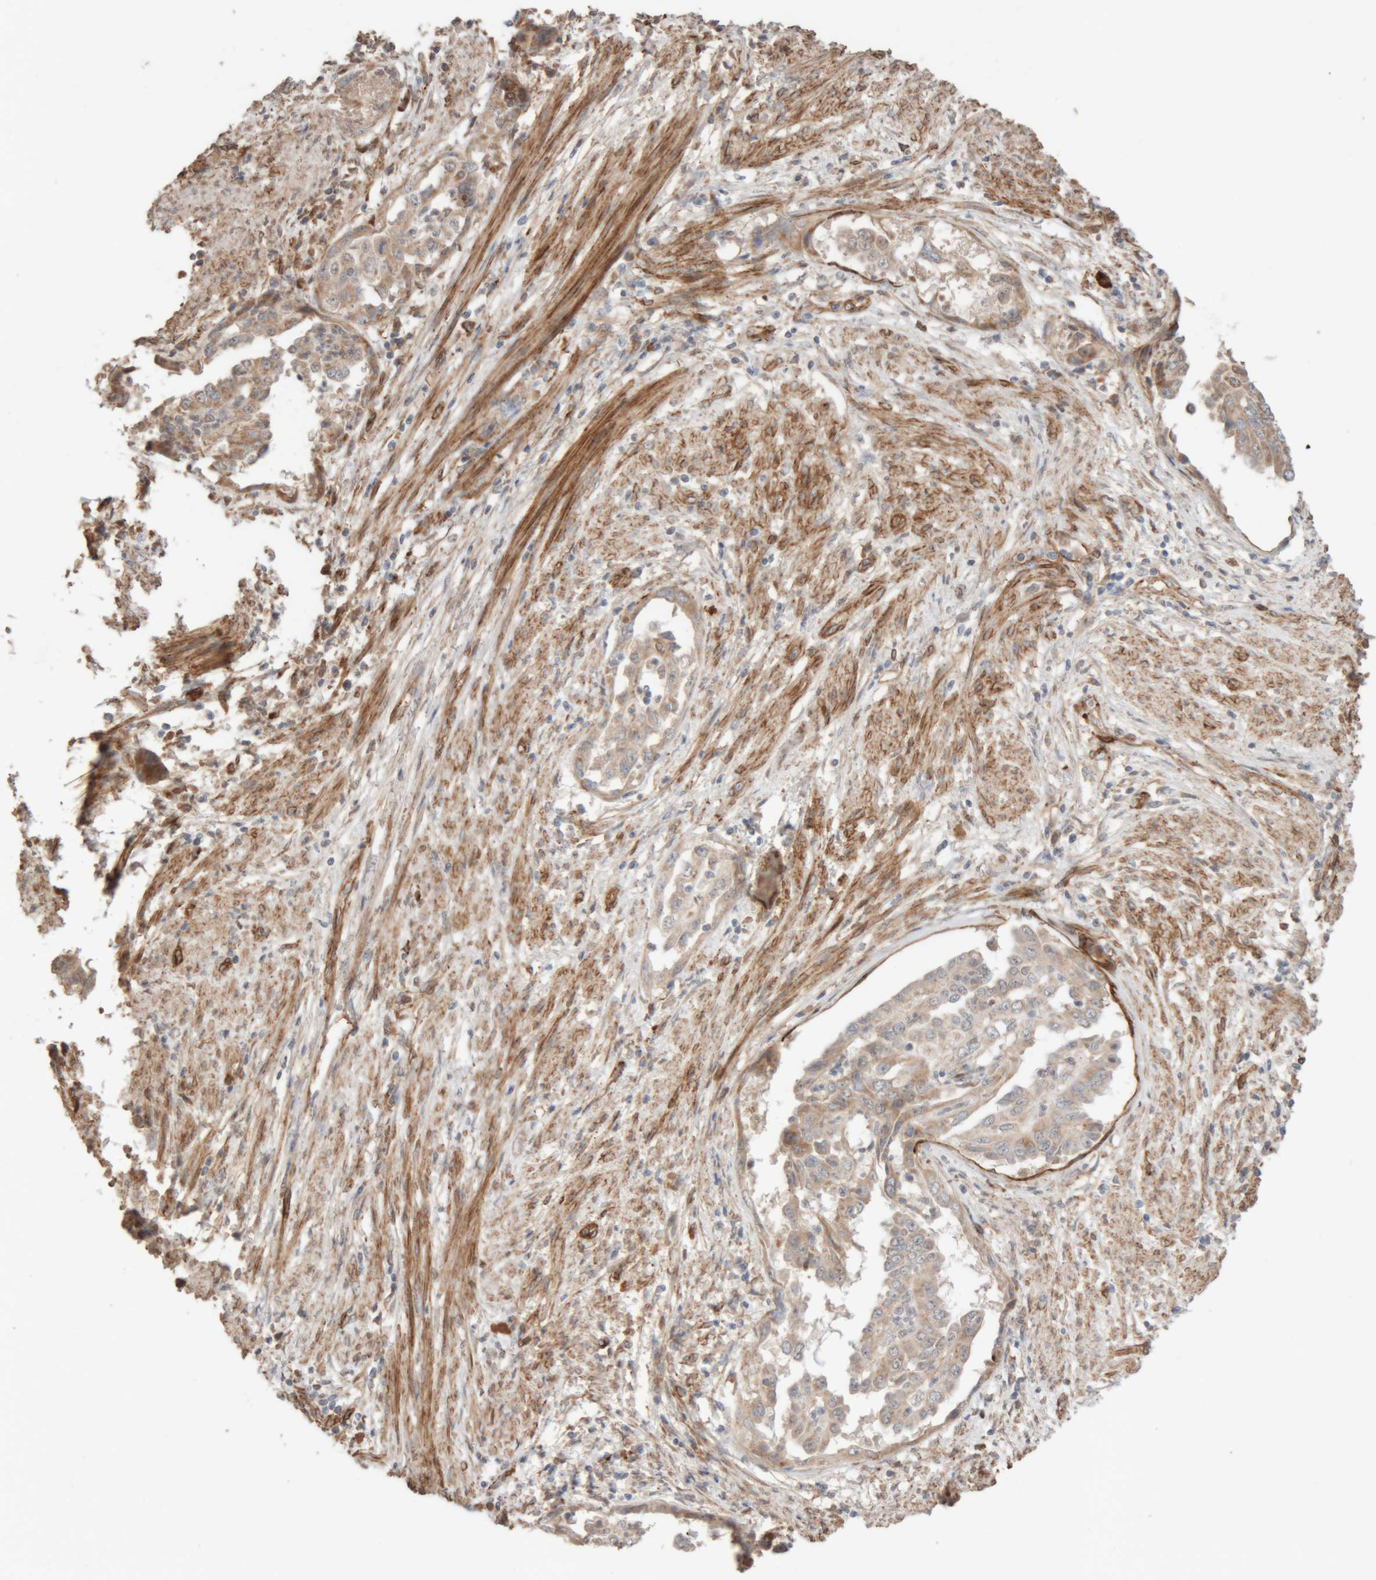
{"staining": {"intensity": "weak", "quantity": ">75%", "location": "cytoplasmic/membranous"}, "tissue": "endometrial cancer", "cell_type": "Tumor cells", "image_type": "cancer", "snomed": [{"axis": "morphology", "description": "Adenocarcinoma, NOS"}, {"axis": "topography", "description": "Endometrium"}], "caption": "Protein staining of endometrial adenocarcinoma tissue demonstrates weak cytoplasmic/membranous expression in approximately >75% of tumor cells.", "gene": "RAB32", "patient": {"sex": "female", "age": 85}}